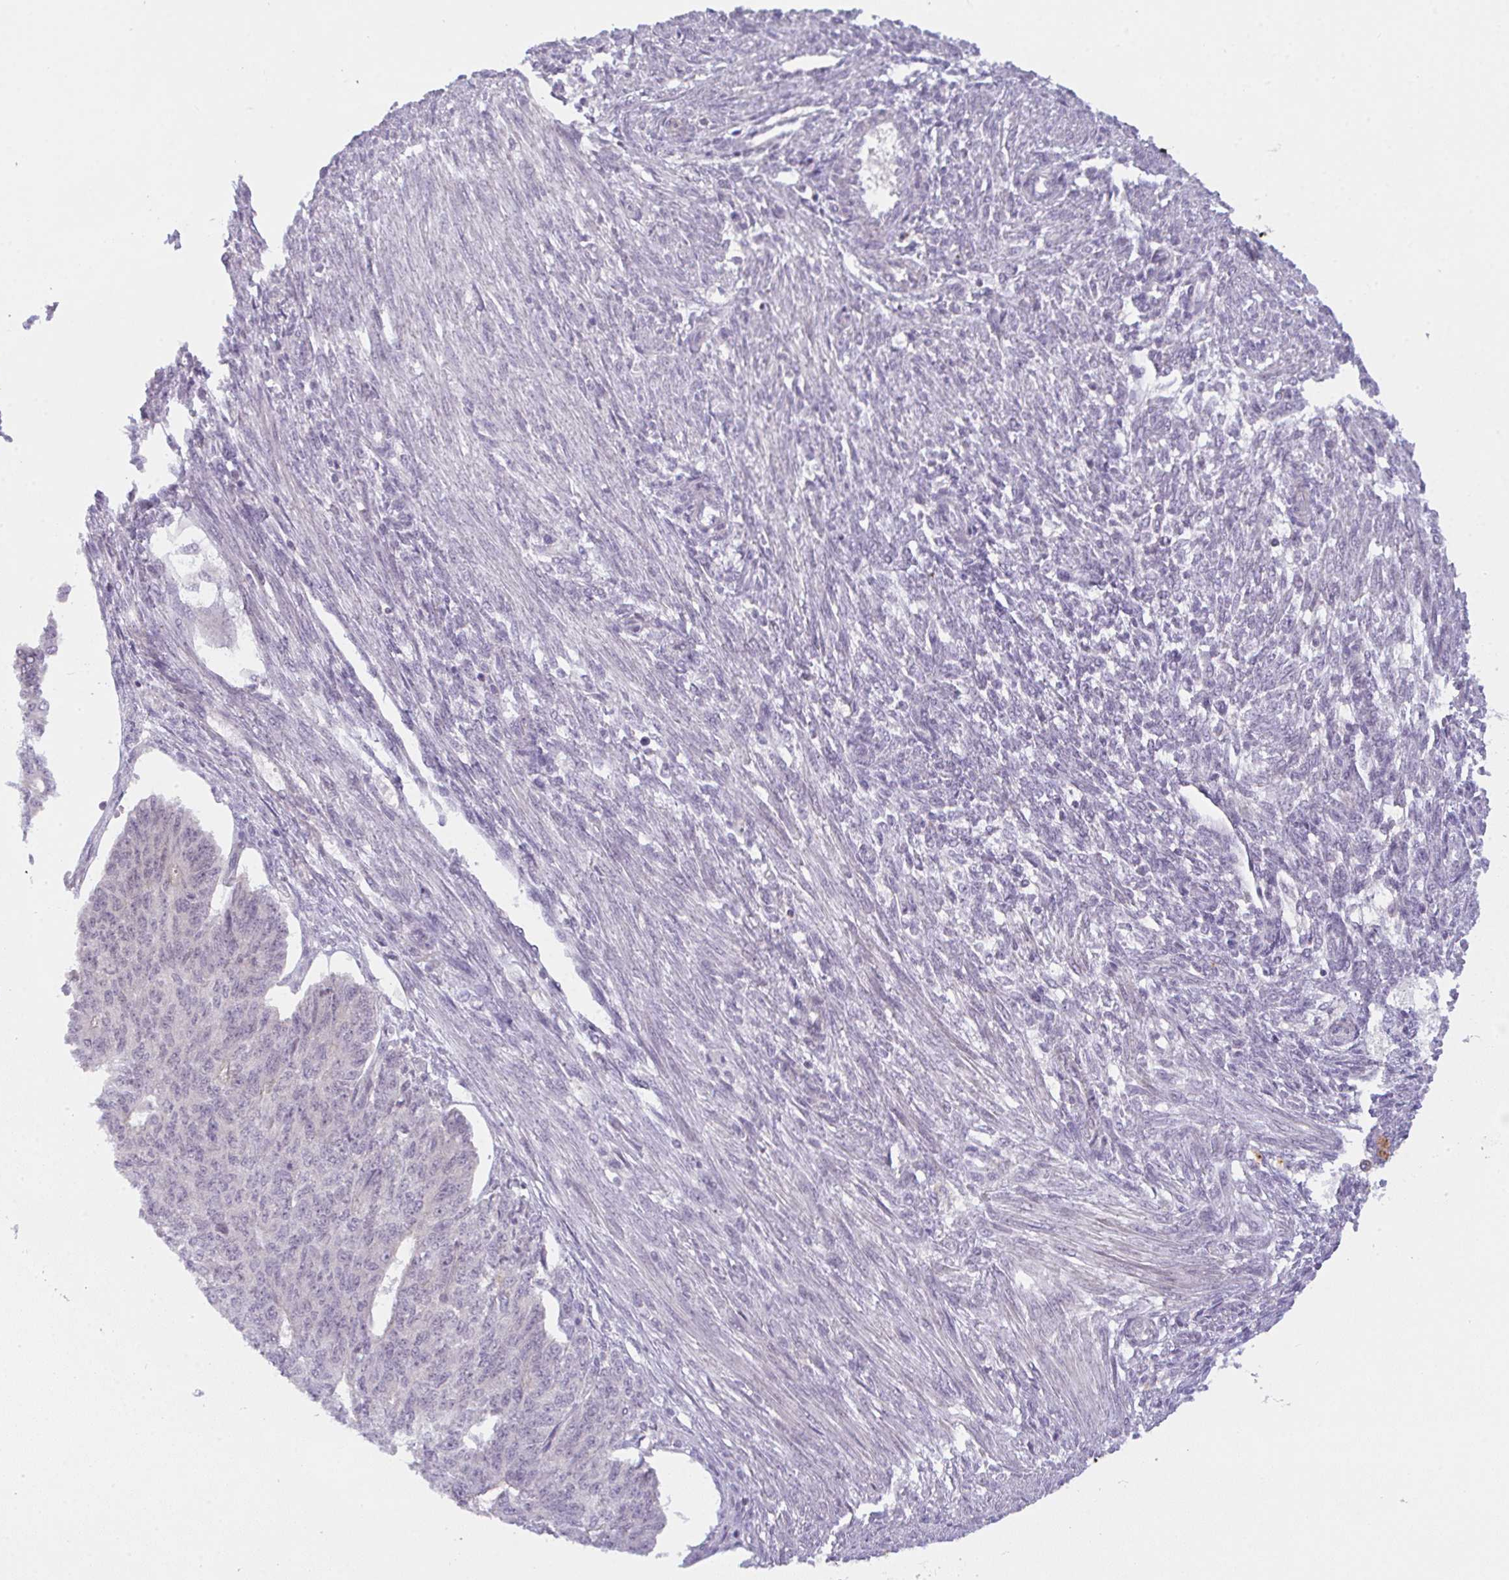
{"staining": {"intensity": "negative", "quantity": "none", "location": "none"}, "tissue": "endometrial cancer", "cell_type": "Tumor cells", "image_type": "cancer", "snomed": [{"axis": "morphology", "description": "Adenocarcinoma, NOS"}, {"axis": "topography", "description": "Endometrium"}], "caption": "High power microscopy image of an immunohistochemistry (IHC) histopathology image of adenocarcinoma (endometrial), revealing no significant staining in tumor cells.", "gene": "CSE1L", "patient": {"sex": "female", "age": 32}}